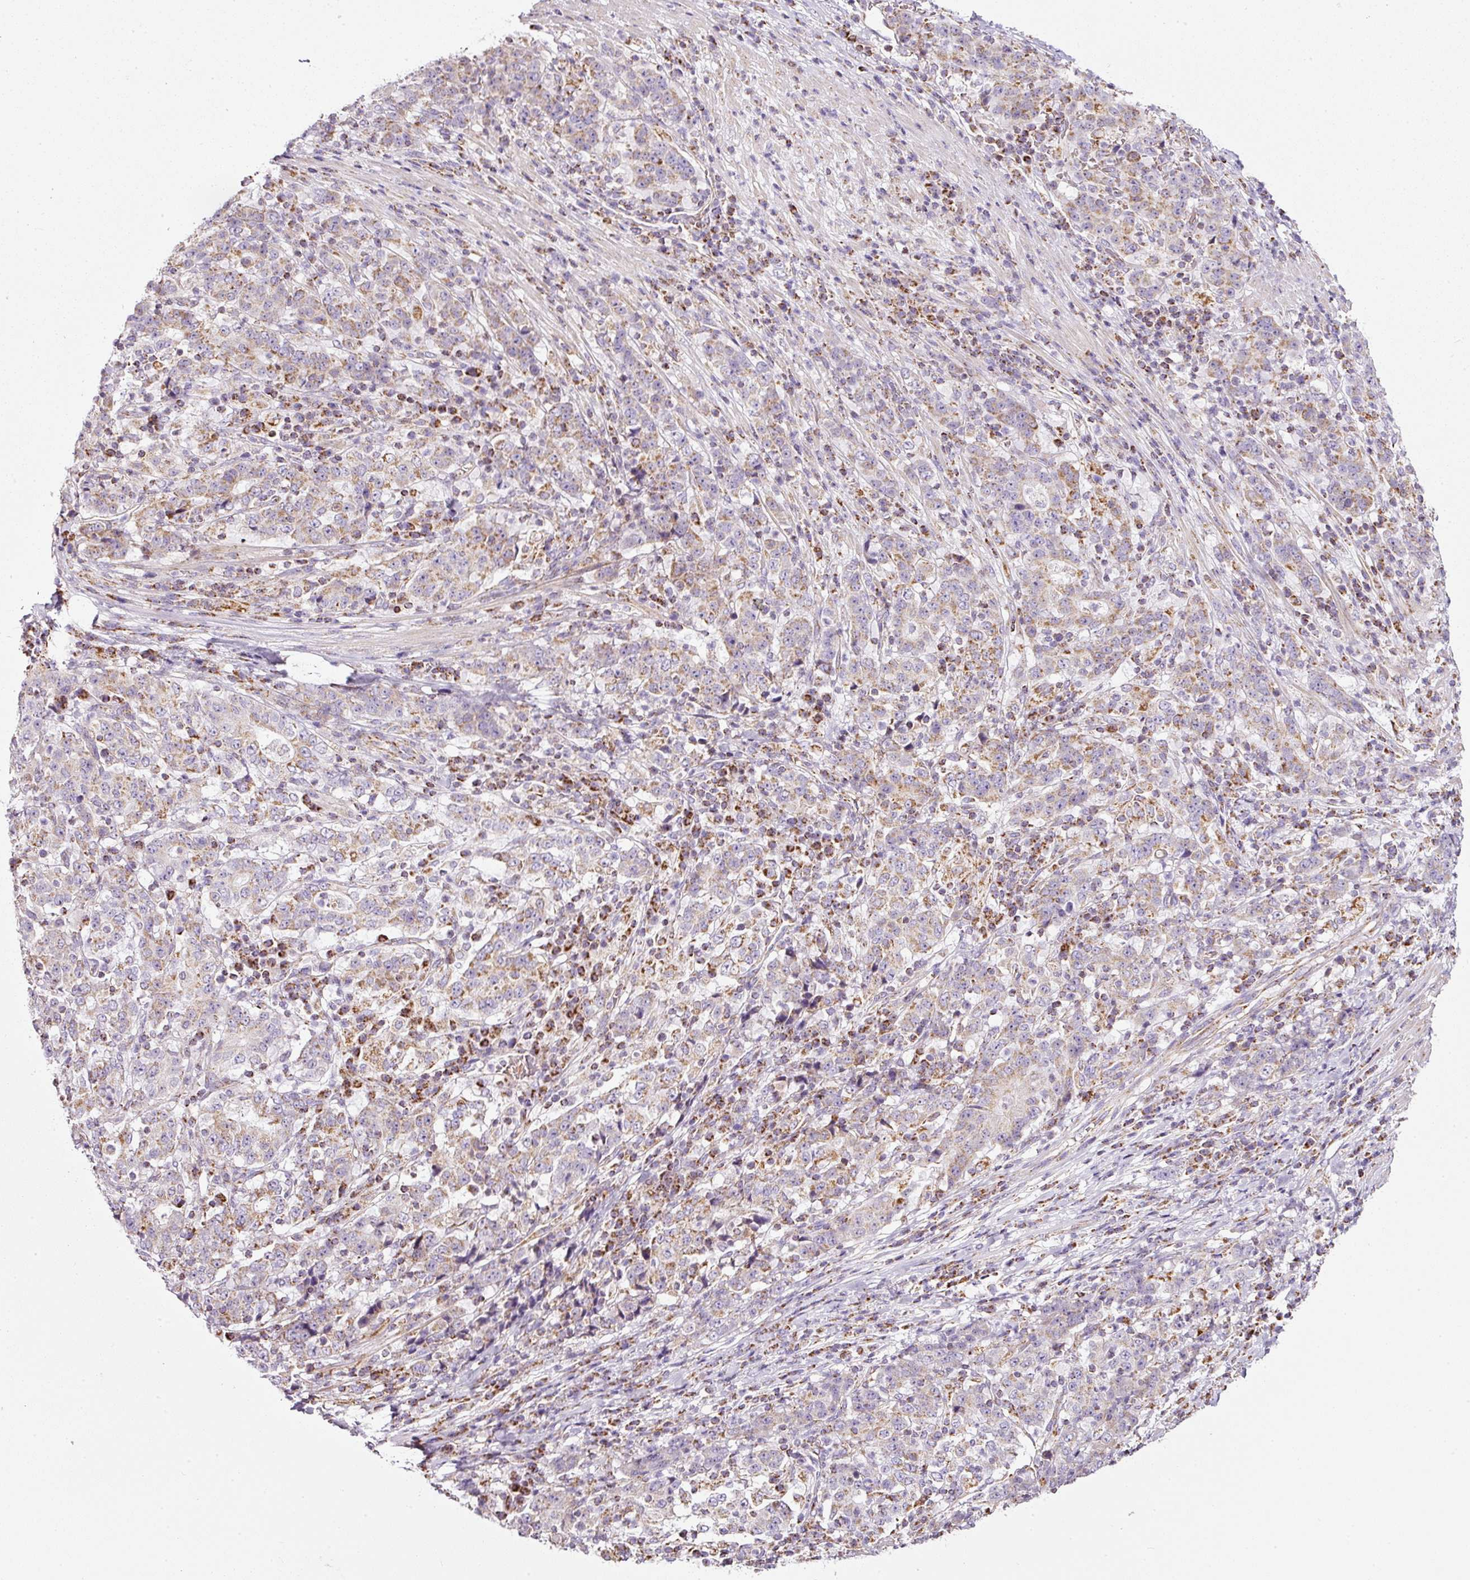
{"staining": {"intensity": "weak", "quantity": ">75%", "location": "cytoplasmic/membranous"}, "tissue": "stomach cancer", "cell_type": "Tumor cells", "image_type": "cancer", "snomed": [{"axis": "morphology", "description": "Adenocarcinoma, NOS"}, {"axis": "topography", "description": "Stomach"}], "caption": "Weak cytoplasmic/membranous expression for a protein is identified in approximately >75% of tumor cells of adenocarcinoma (stomach) using immunohistochemistry.", "gene": "SDHA", "patient": {"sex": "male", "age": 59}}